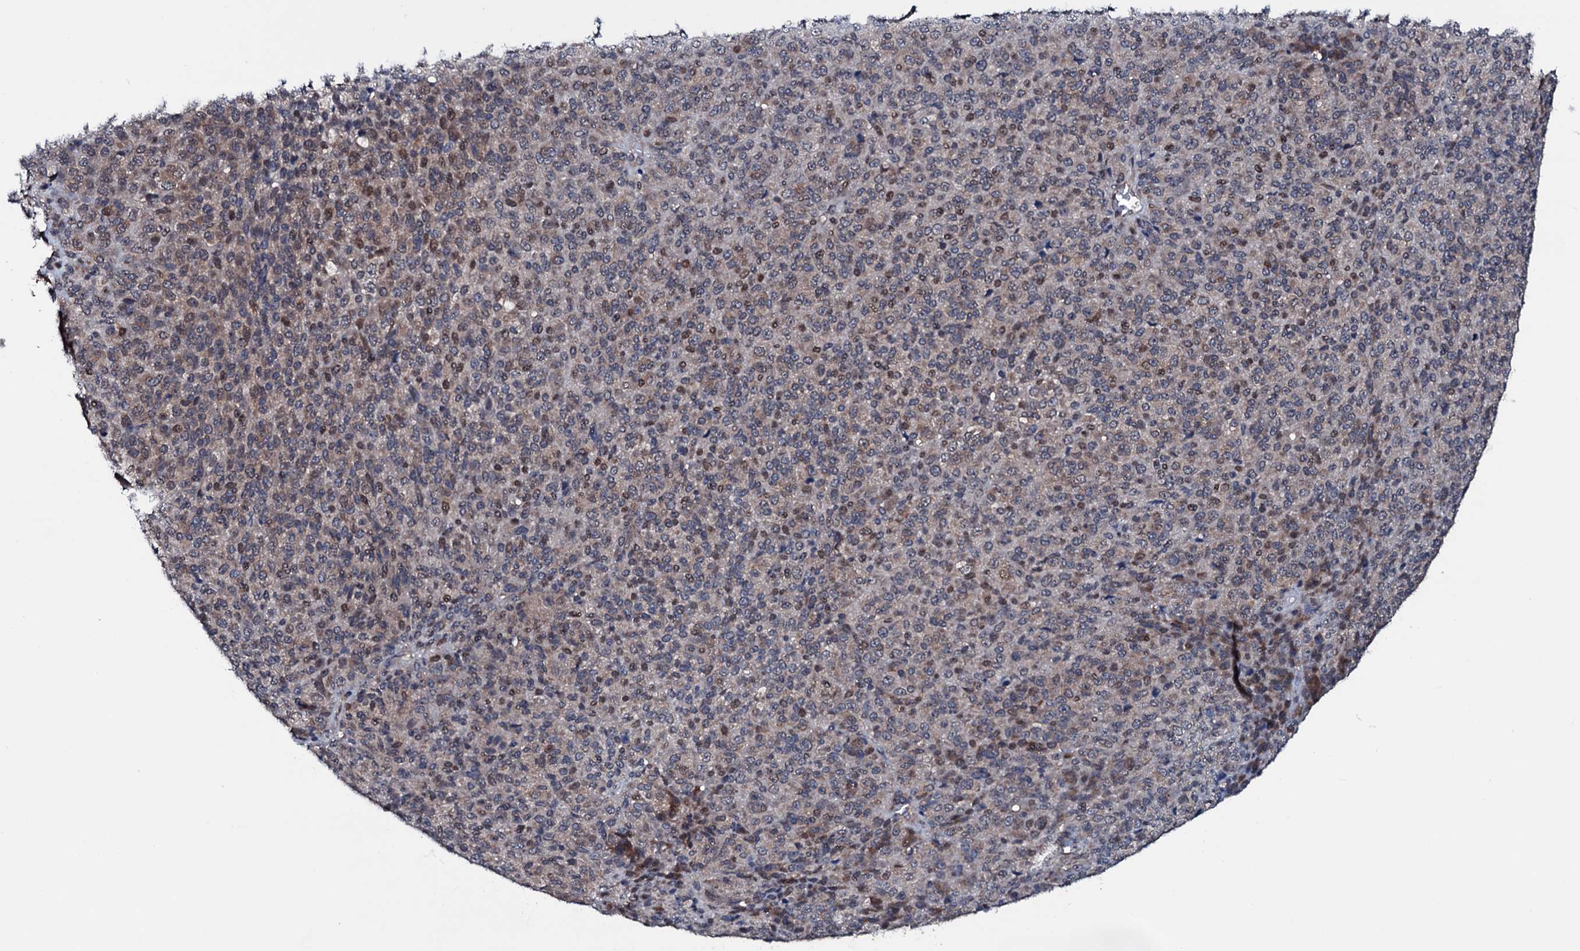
{"staining": {"intensity": "moderate", "quantity": "25%-75%", "location": "cytoplasmic/membranous,nuclear"}, "tissue": "melanoma", "cell_type": "Tumor cells", "image_type": "cancer", "snomed": [{"axis": "morphology", "description": "Malignant melanoma, Metastatic site"}, {"axis": "topography", "description": "Brain"}], "caption": "A brown stain labels moderate cytoplasmic/membranous and nuclear positivity of a protein in human melanoma tumor cells.", "gene": "OGFOD2", "patient": {"sex": "female", "age": 56}}